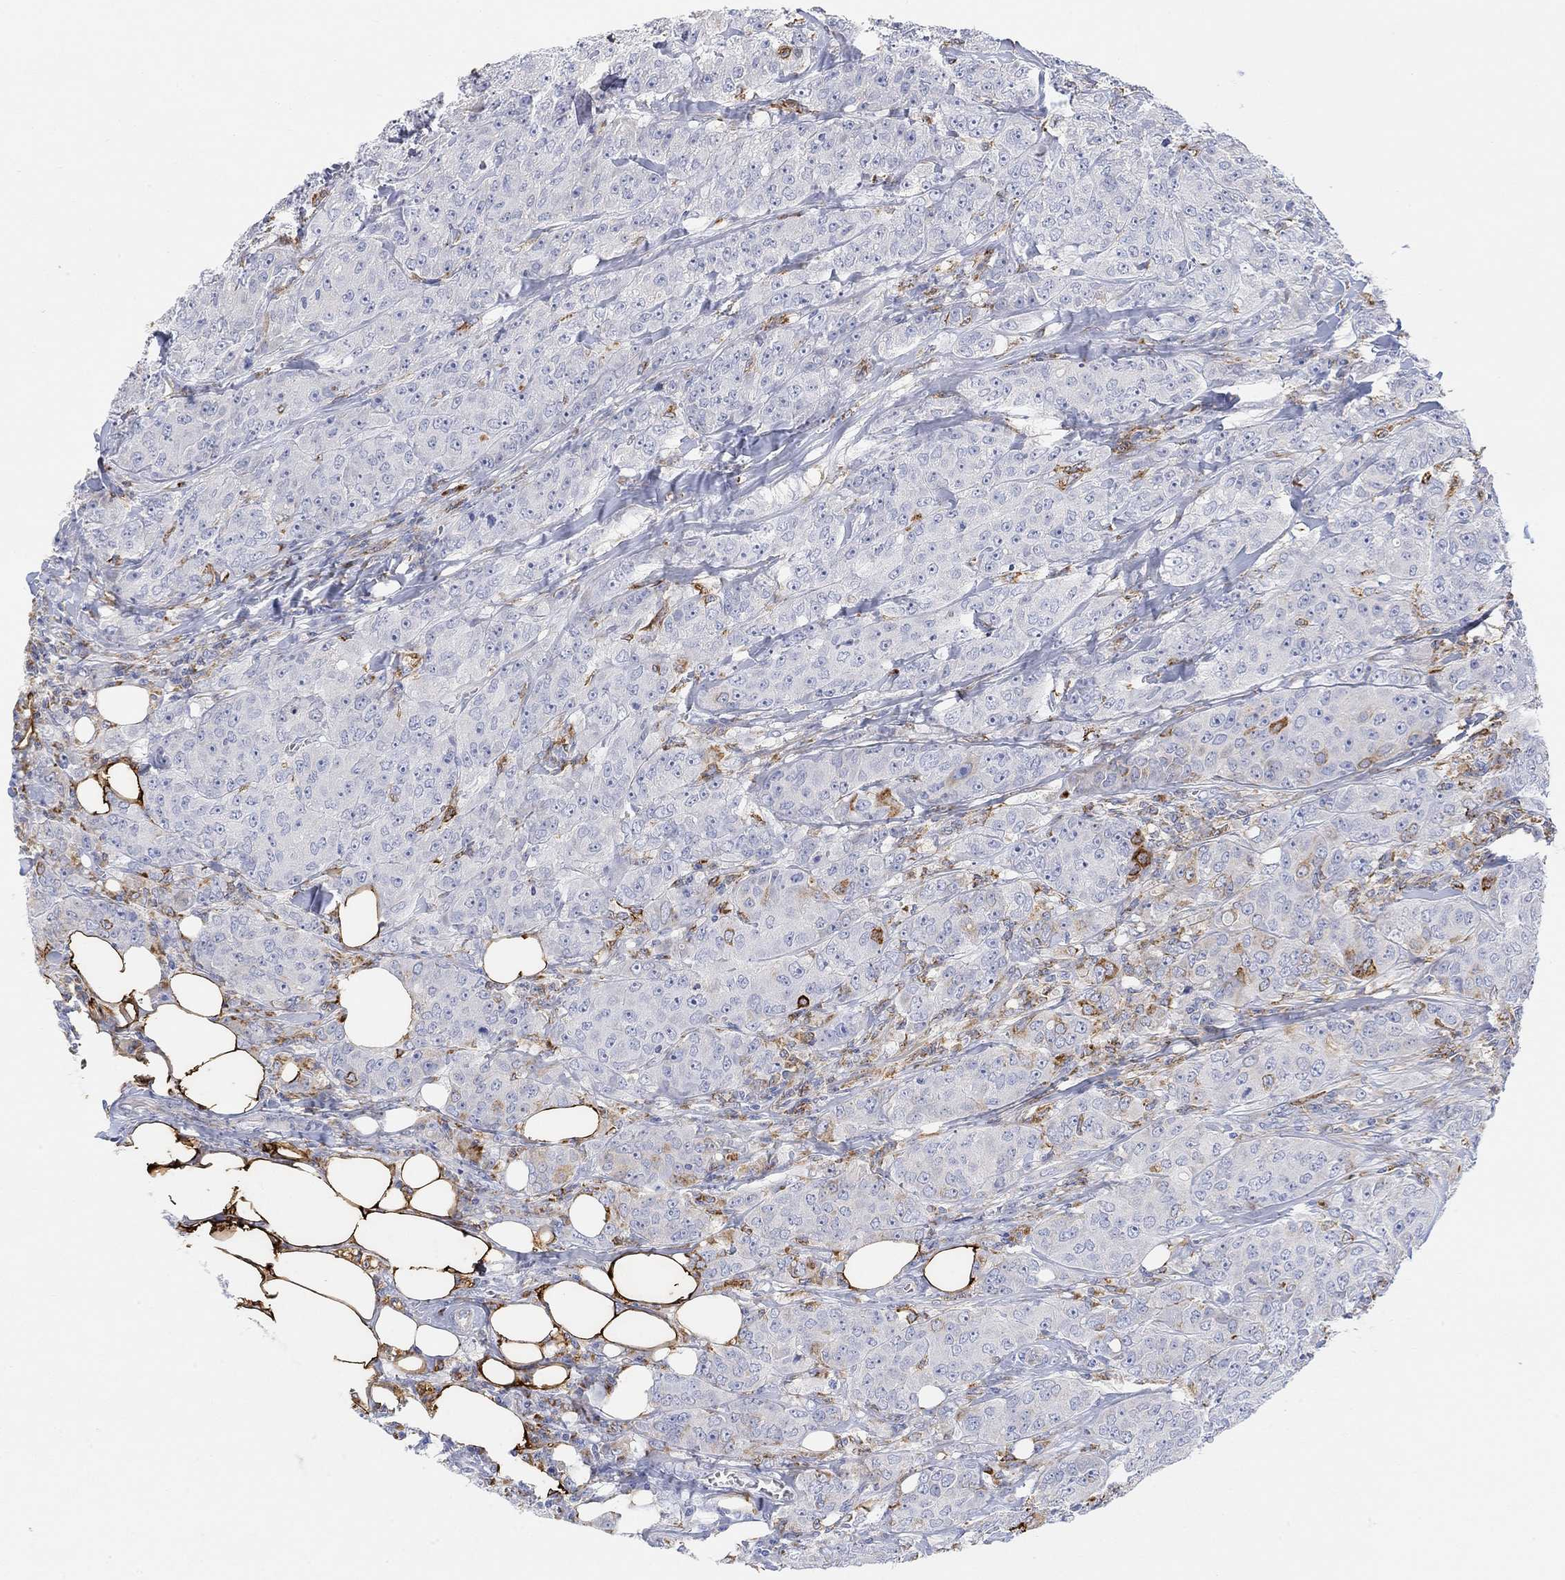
{"staining": {"intensity": "moderate", "quantity": "<25%", "location": "cytoplasmic/membranous"}, "tissue": "breast cancer", "cell_type": "Tumor cells", "image_type": "cancer", "snomed": [{"axis": "morphology", "description": "Duct carcinoma"}, {"axis": "topography", "description": "Breast"}], "caption": "This histopathology image shows breast cancer stained with IHC to label a protein in brown. The cytoplasmic/membranous of tumor cells show moderate positivity for the protein. Nuclei are counter-stained blue.", "gene": "ACSL1", "patient": {"sex": "female", "age": 43}}